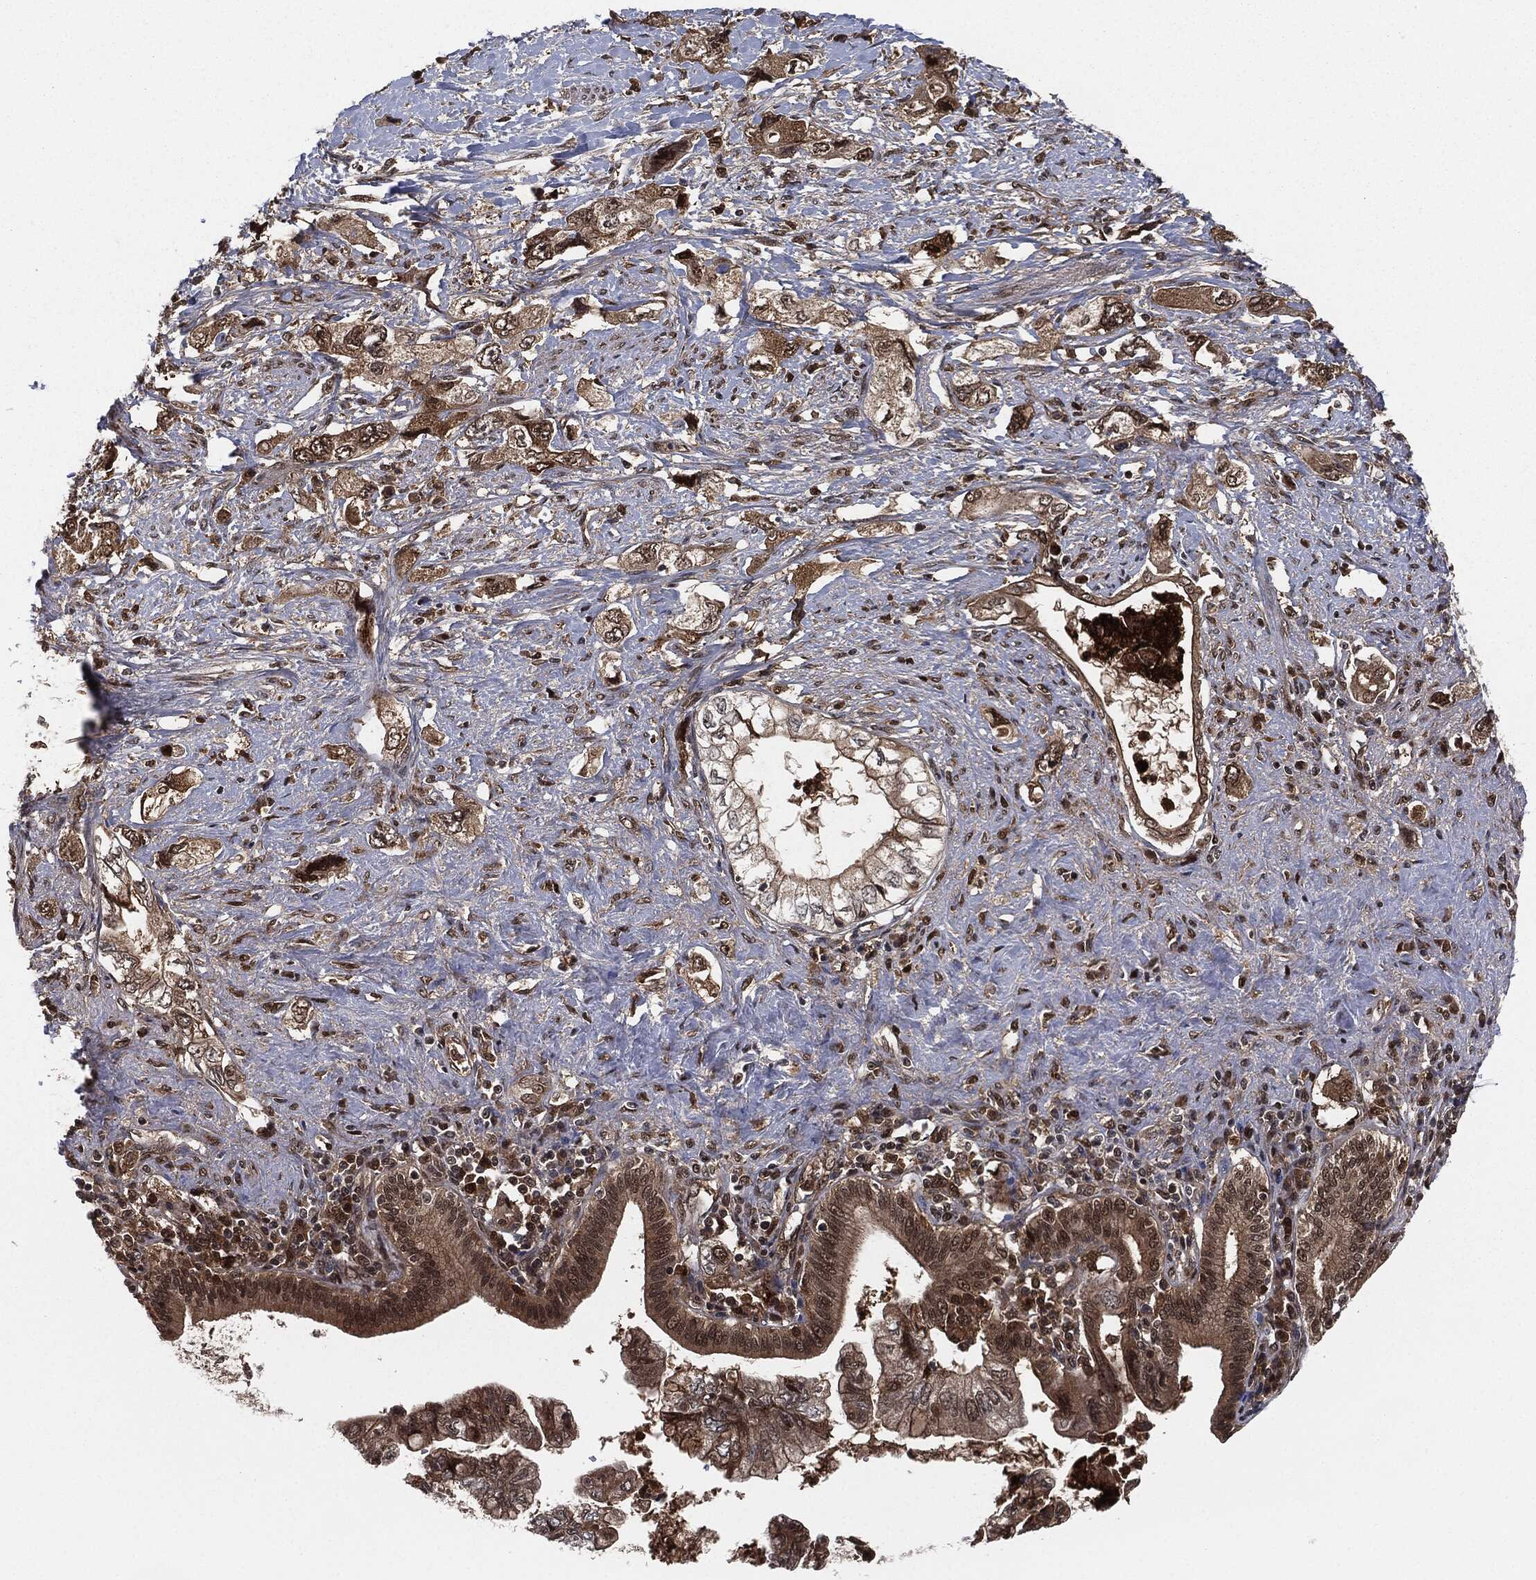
{"staining": {"intensity": "weak", "quantity": ">75%", "location": "cytoplasmic/membranous"}, "tissue": "pancreatic cancer", "cell_type": "Tumor cells", "image_type": "cancer", "snomed": [{"axis": "morphology", "description": "Adenocarcinoma, NOS"}, {"axis": "topography", "description": "Pancreas"}], "caption": "An IHC image of tumor tissue is shown. Protein staining in brown shows weak cytoplasmic/membranous positivity in pancreatic cancer within tumor cells.", "gene": "CAPRIN2", "patient": {"sex": "female", "age": 73}}